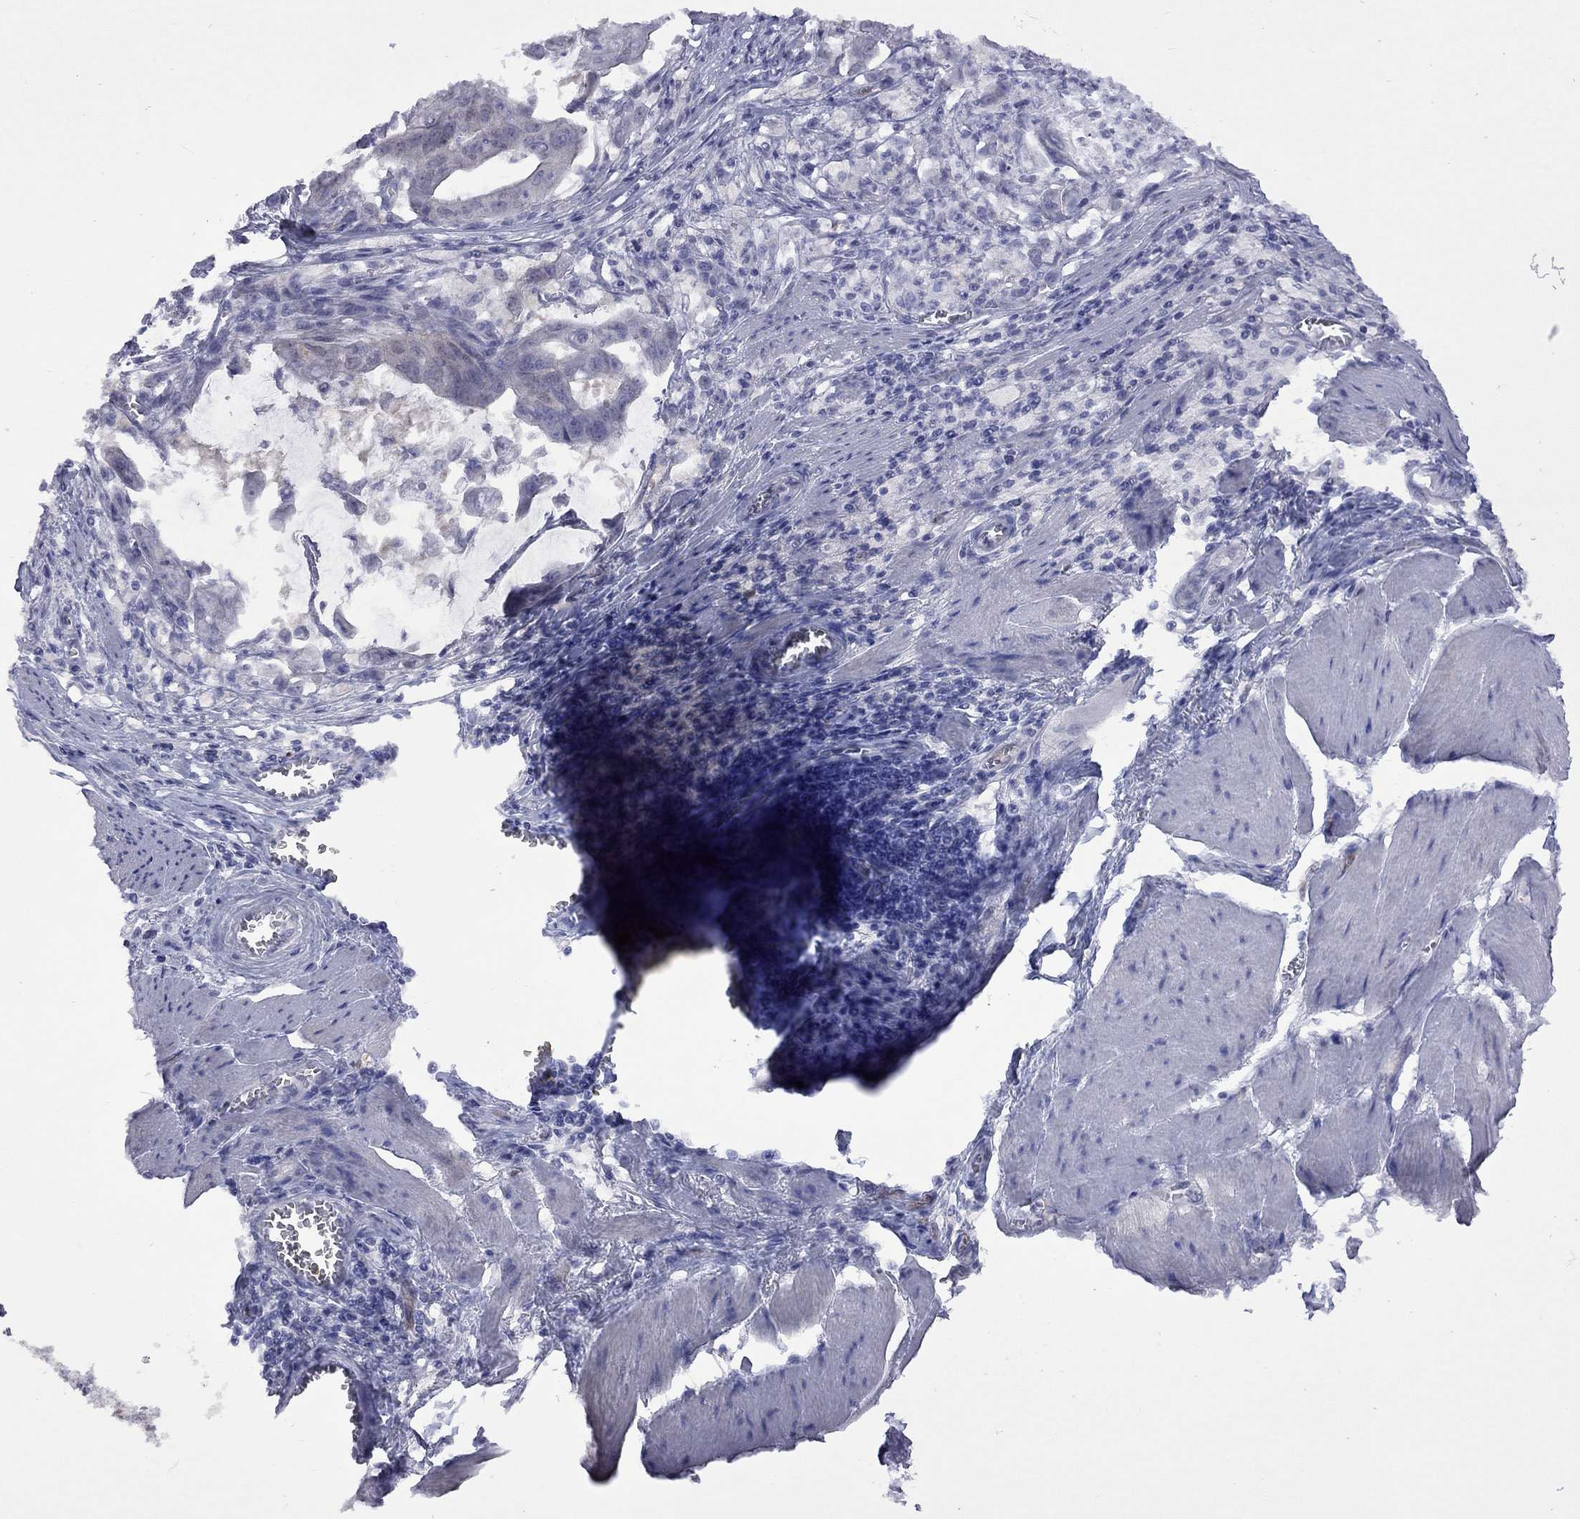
{"staining": {"intensity": "negative", "quantity": "none", "location": "none"}, "tissue": "stomach cancer", "cell_type": "Tumor cells", "image_type": "cancer", "snomed": [{"axis": "morphology", "description": "Adenocarcinoma, NOS"}, {"axis": "topography", "description": "Stomach, upper"}], "caption": "IHC of human stomach cancer (adenocarcinoma) demonstrates no staining in tumor cells.", "gene": "CTNNBIP1", "patient": {"sex": "male", "age": 80}}